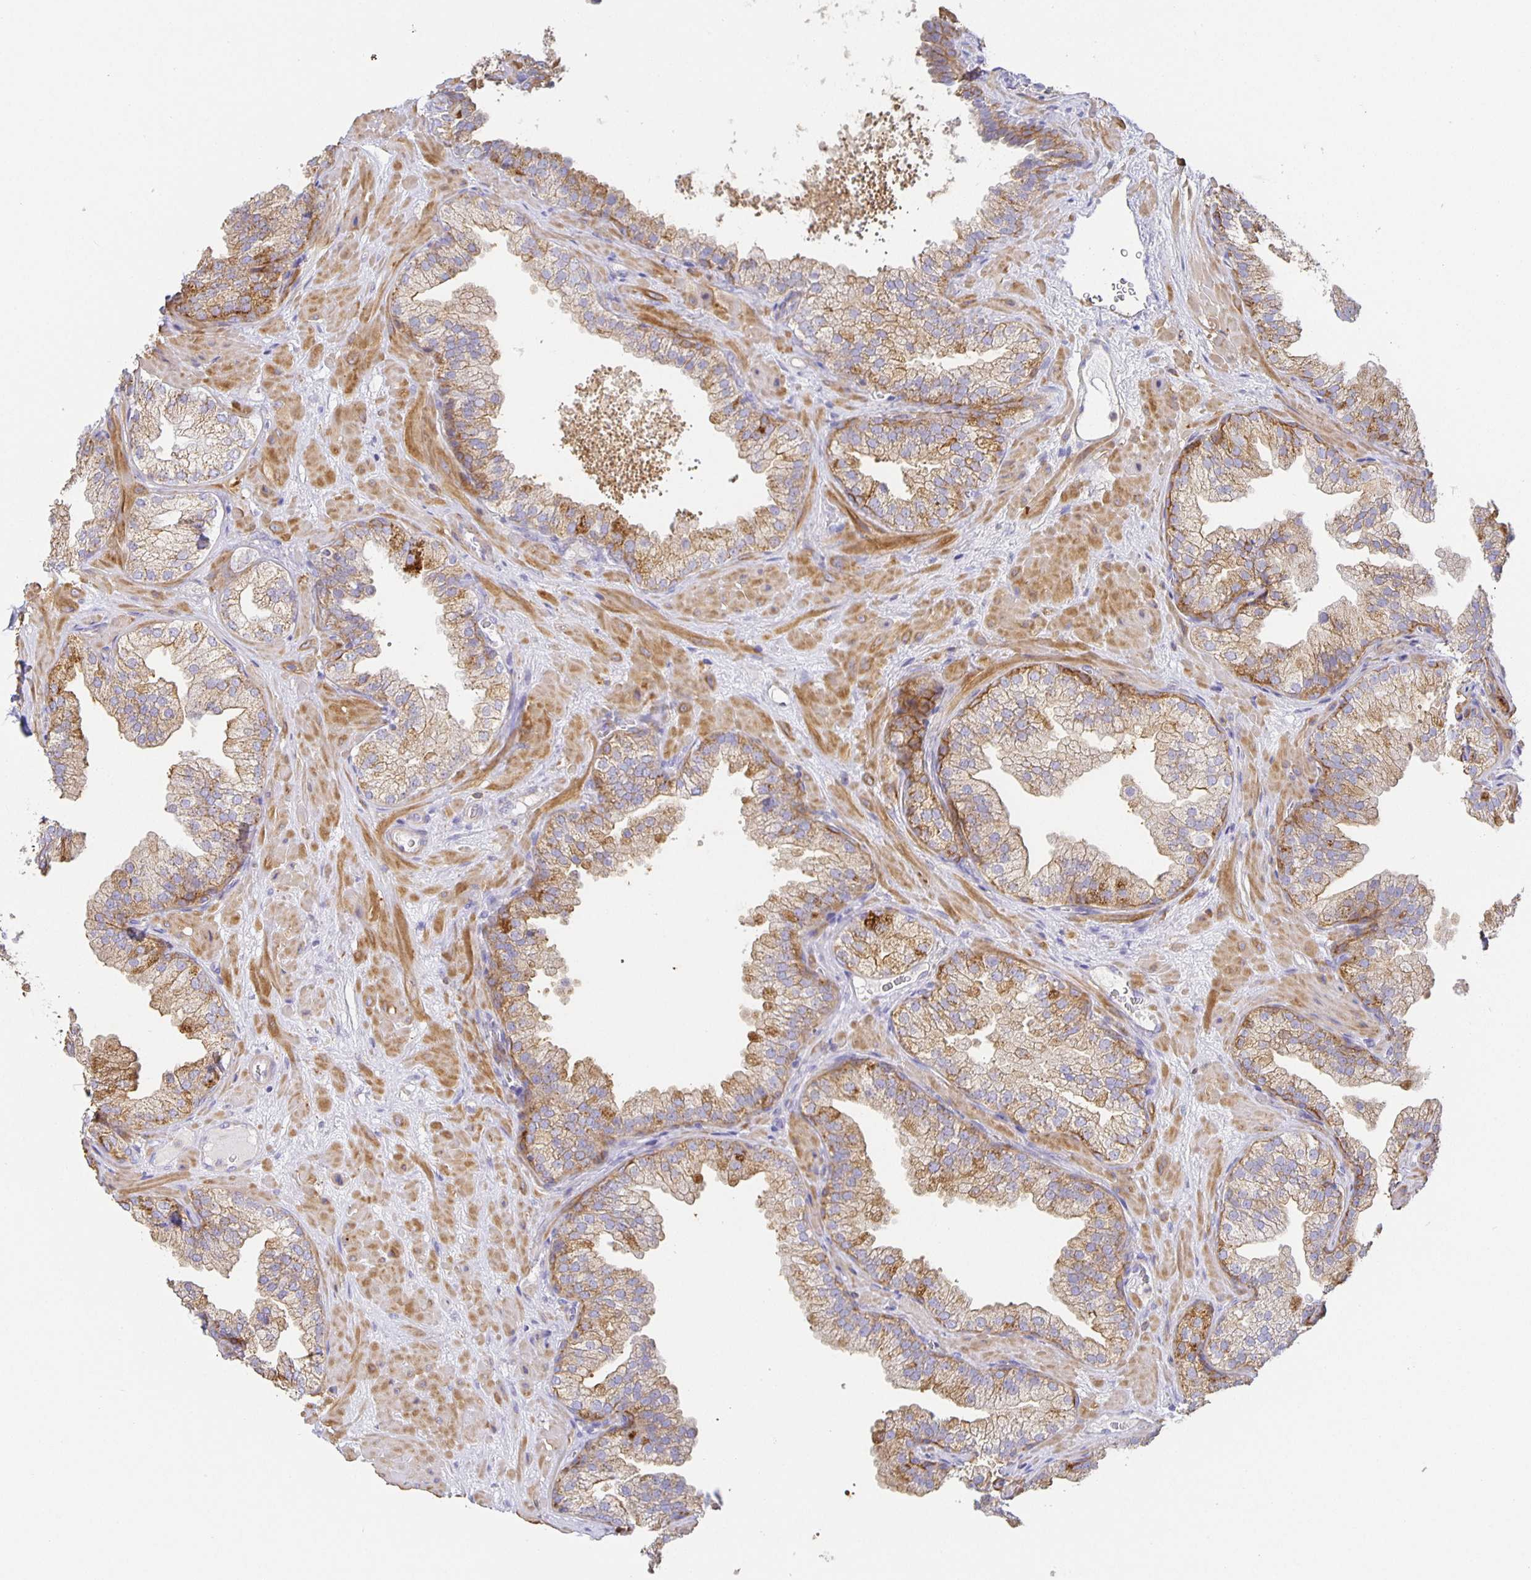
{"staining": {"intensity": "moderate", "quantity": "25%-75%", "location": "cytoplasmic/membranous"}, "tissue": "prostate", "cell_type": "Glandular cells", "image_type": "normal", "snomed": [{"axis": "morphology", "description": "Normal tissue, NOS"}, {"axis": "topography", "description": "Prostate"}], "caption": "Immunohistochemistry photomicrograph of benign prostate: human prostate stained using IHC shows medium levels of moderate protein expression localized specifically in the cytoplasmic/membranous of glandular cells, appearing as a cytoplasmic/membranous brown color.", "gene": "FLRT3", "patient": {"sex": "male", "age": 37}}